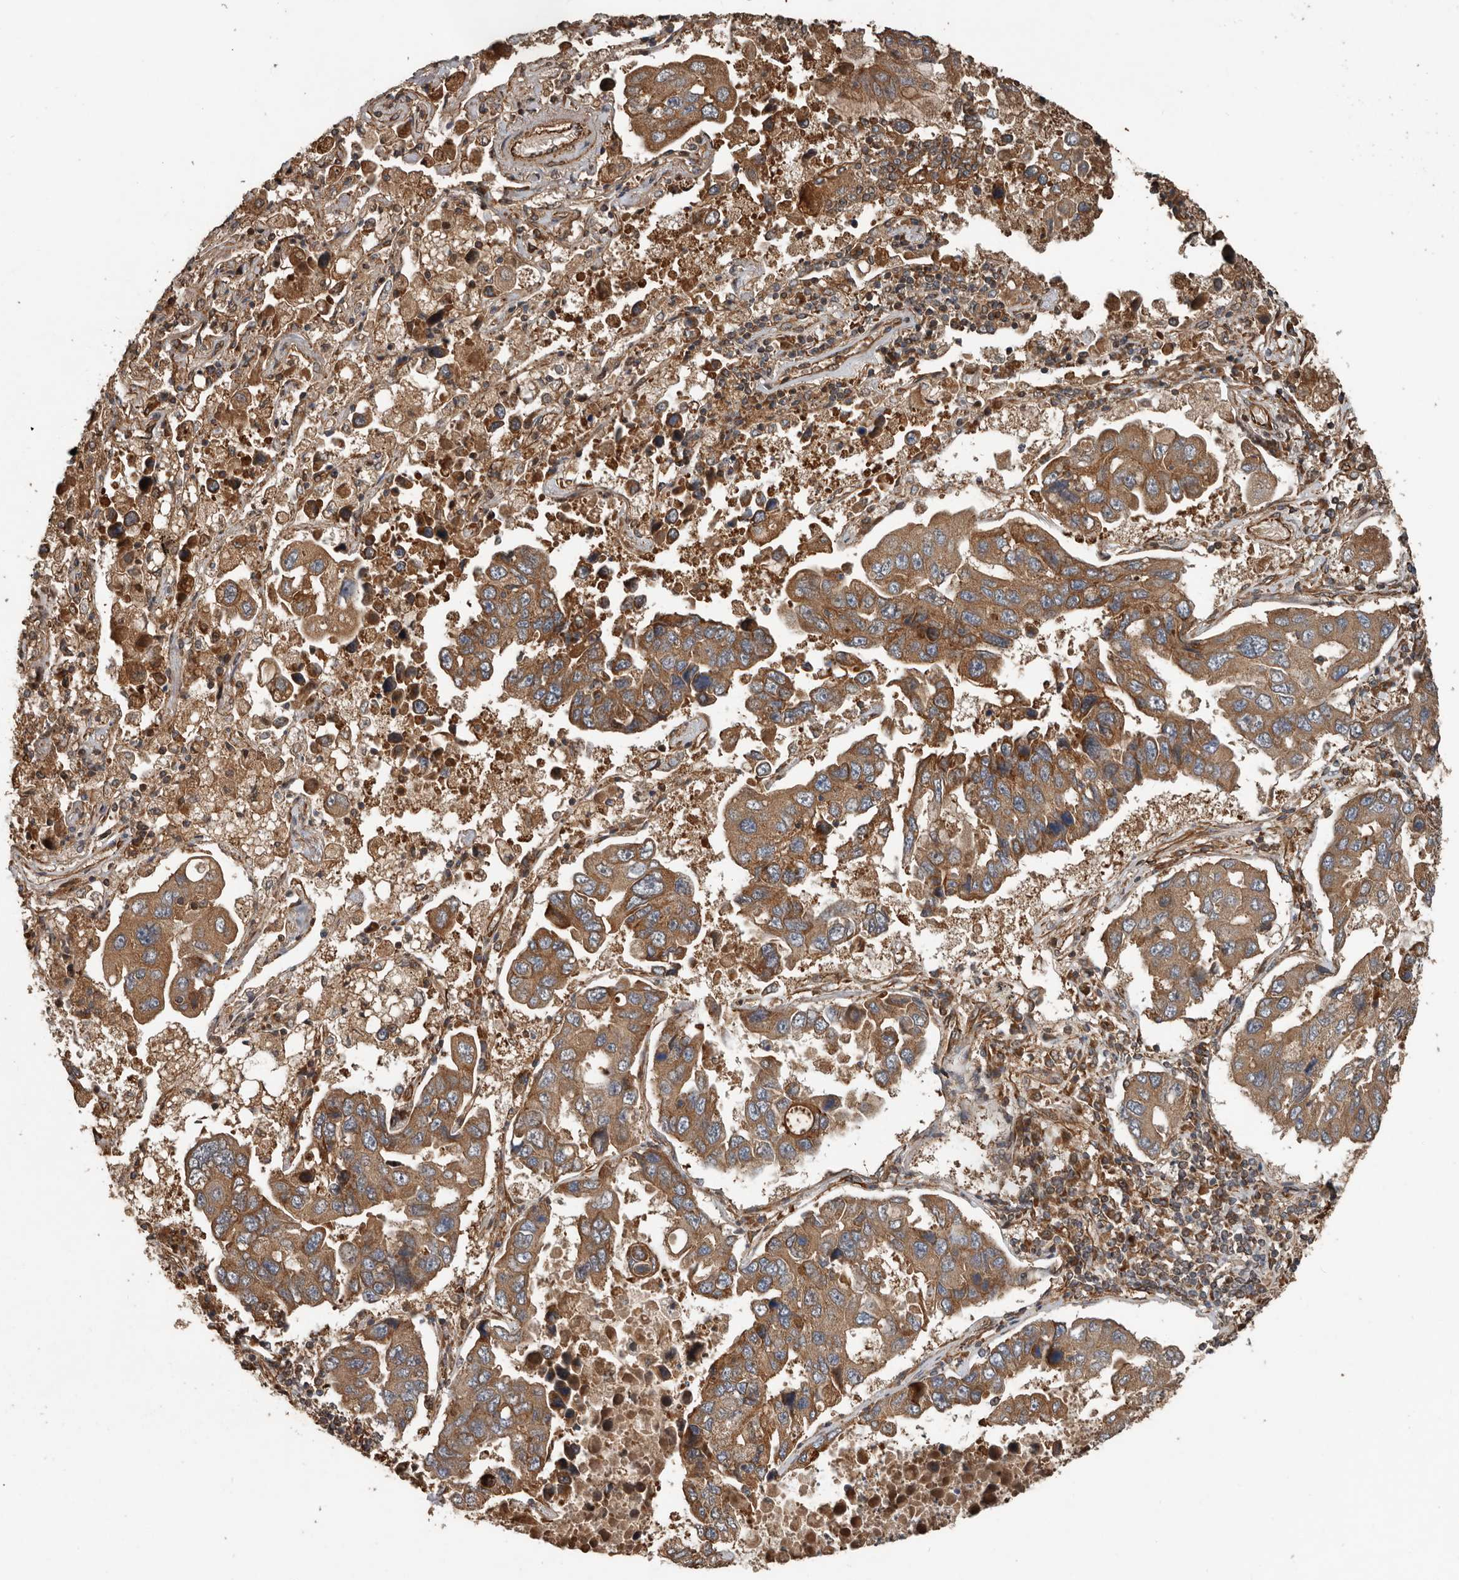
{"staining": {"intensity": "moderate", "quantity": ">75%", "location": "cytoplasmic/membranous"}, "tissue": "lung cancer", "cell_type": "Tumor cells", "image_type": "cancer", "snomed": [{"axis": "morphology", "description": "Adenocarcinoma, NOS"}, {"axis": "topography", "description": "Lung"}], "caption": "Immunohistochemical staining of lung cancer exhibits medium levels of moderate cytoplasmic/membranous protein positivity in approximately >75% of tumor cells.", "gene": "YOD1", "patient": {"sex": "male", "age": 64}}